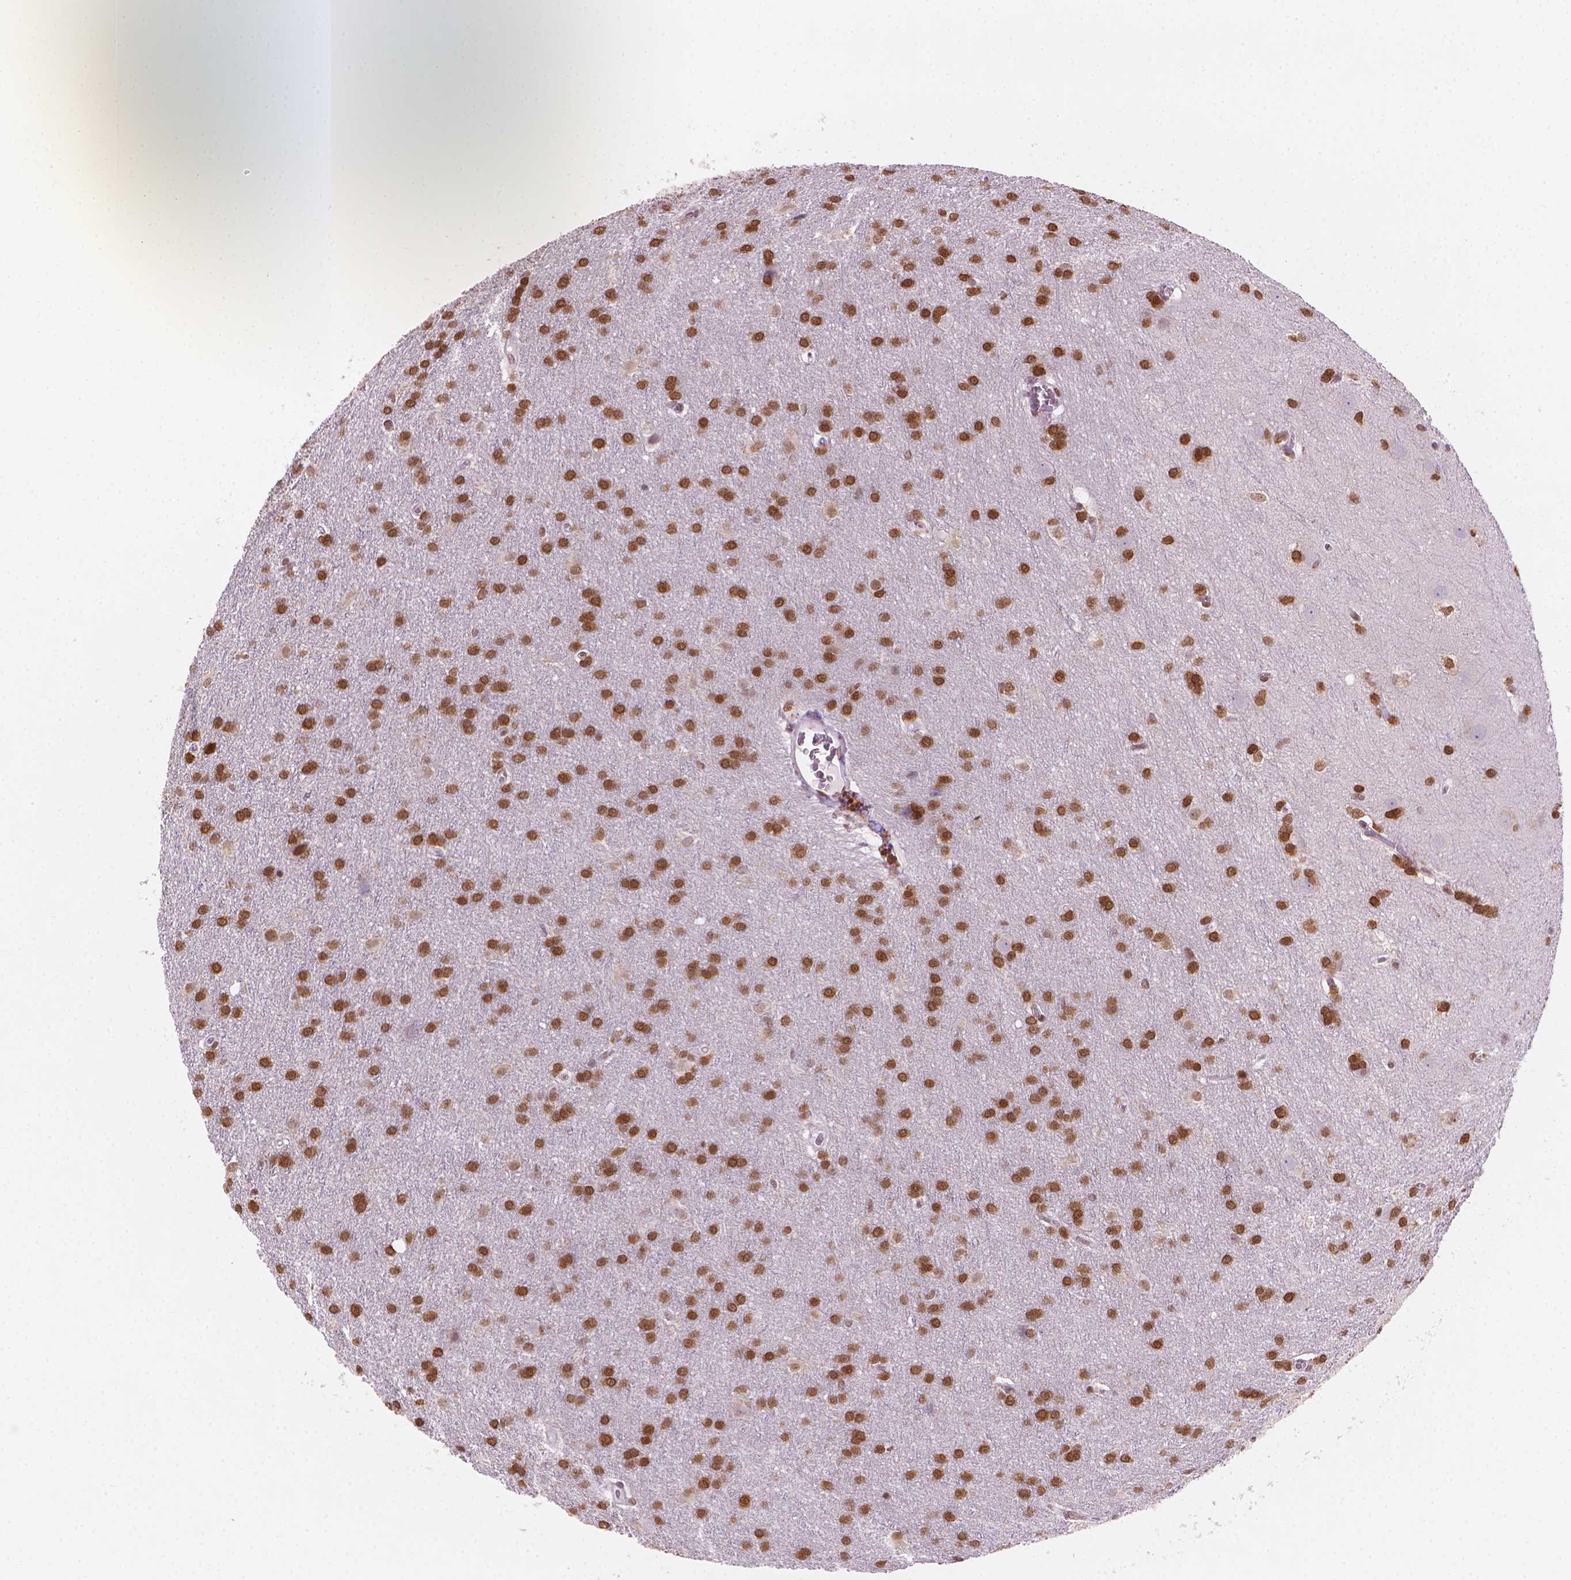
{"staining": {"intensity": "strong", "quantity": ">75%", "location": "nuclear"}, "tissue": "glioma", "cell_type": "Tumor cells", "image_type": "cancer", "snomed": [{"axis": "morphology", "description": "Glioma, malignant, Low grade"}, {"axis": "topography", "description": "Brain"}], "caption": "DAB (3,3'-diaminobenzidine) immunohistochemical staining of human low-grade glioma (malignant) displays strong nuclear protein staining in approximately >75% of tumor cells. Using DAB (brown) and hematoxylin (blue) stains, captured at high magnification using brightfield microscopy.", "gene": "PIAS2", "patient": {"sex": "female", "age": 32}}